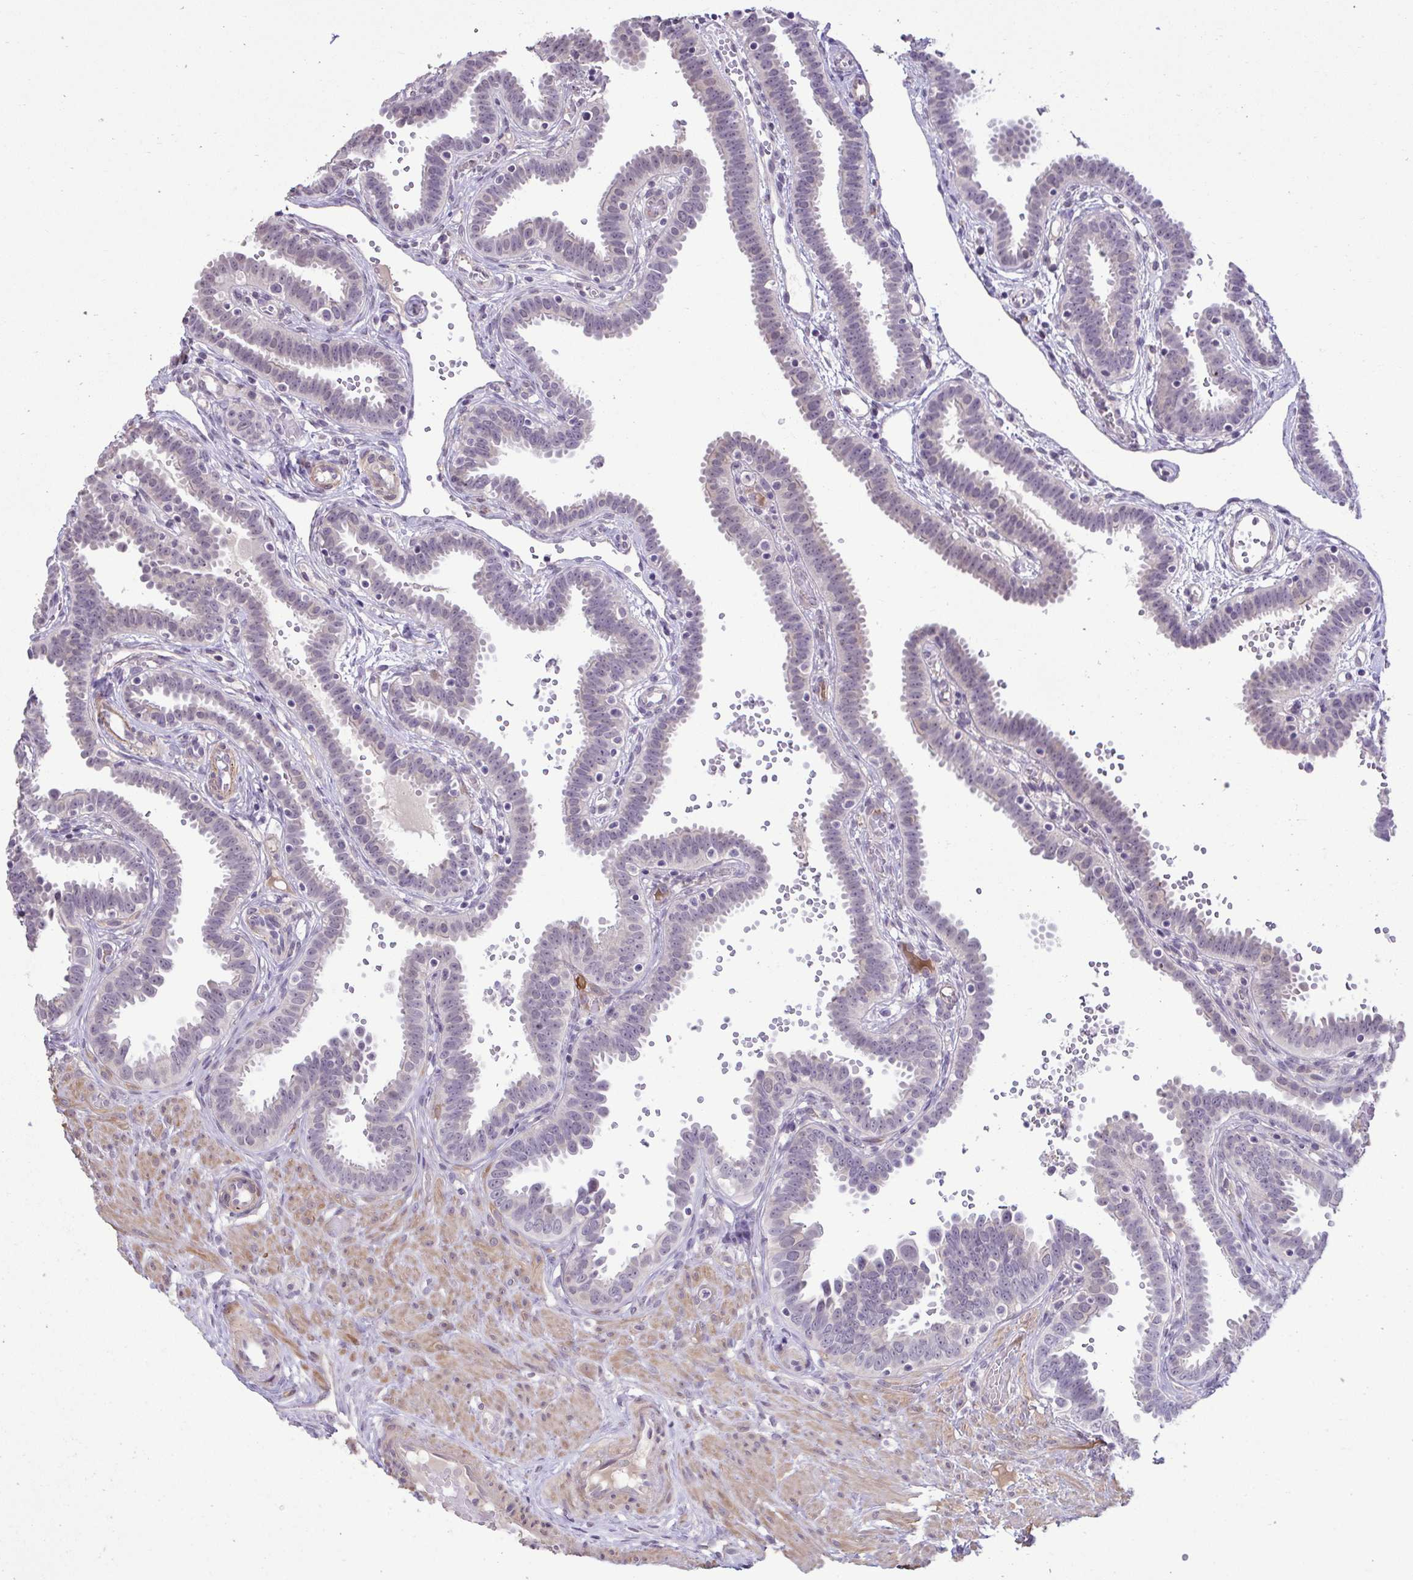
{"staining": {"intensity": "negative", "quantity": "none", "location": "none"}, "tissue": "fallopian tube", "cell_type": "Glandular cells", "image_type": "normal", "snomed": [{"axis": "morphology", "description": "Normal tissue, NOS"}, {"axis": "topography", "description": "Fallopian tube"}], "caption": "This is a image of immunohistochemistry staining of unremarkable fallopian tube, which shows no positivity in glandular cells.", "gene": "SLC30A3", "patient": {"sex": "female", "age": 37}}